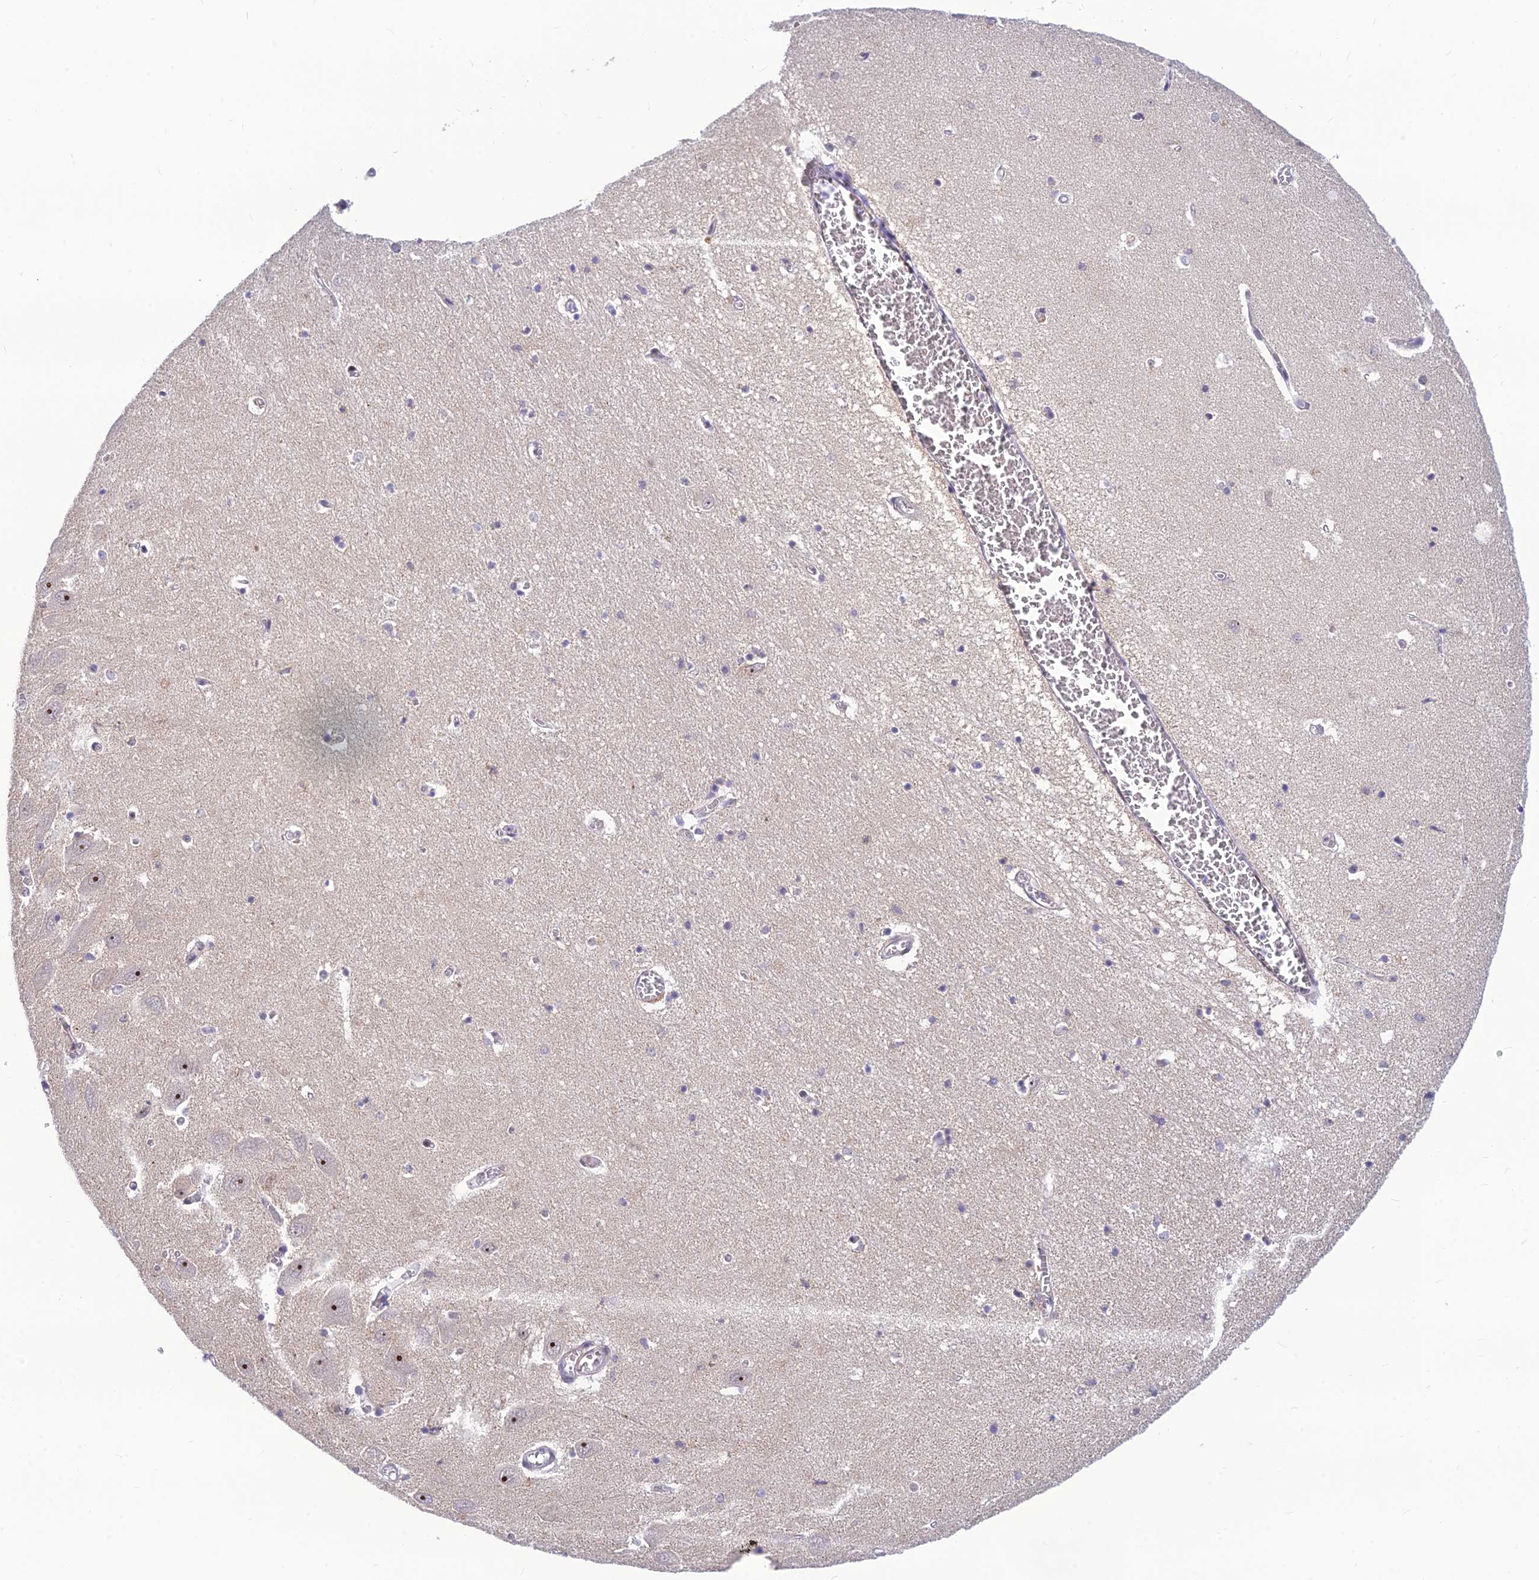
{"staining": {"intensity": "negative", "quantity": "none", "location": "none"}, "tissue": "hippocampus", "cell_type": "Glial cells", "image_type": "normal", "snomed": [{"axis": "morphology", "description": "Normal tissue, NOS"}, {"axis": "topography", "description": "Hippocampus"}], "caption": "Protein analysis of benign hippocampus demonstrates no significant expression in glial cells. Nuclei are stained in blue.", "gene": "ASPDH", "patient": {"sex": "female", "age": 64}}